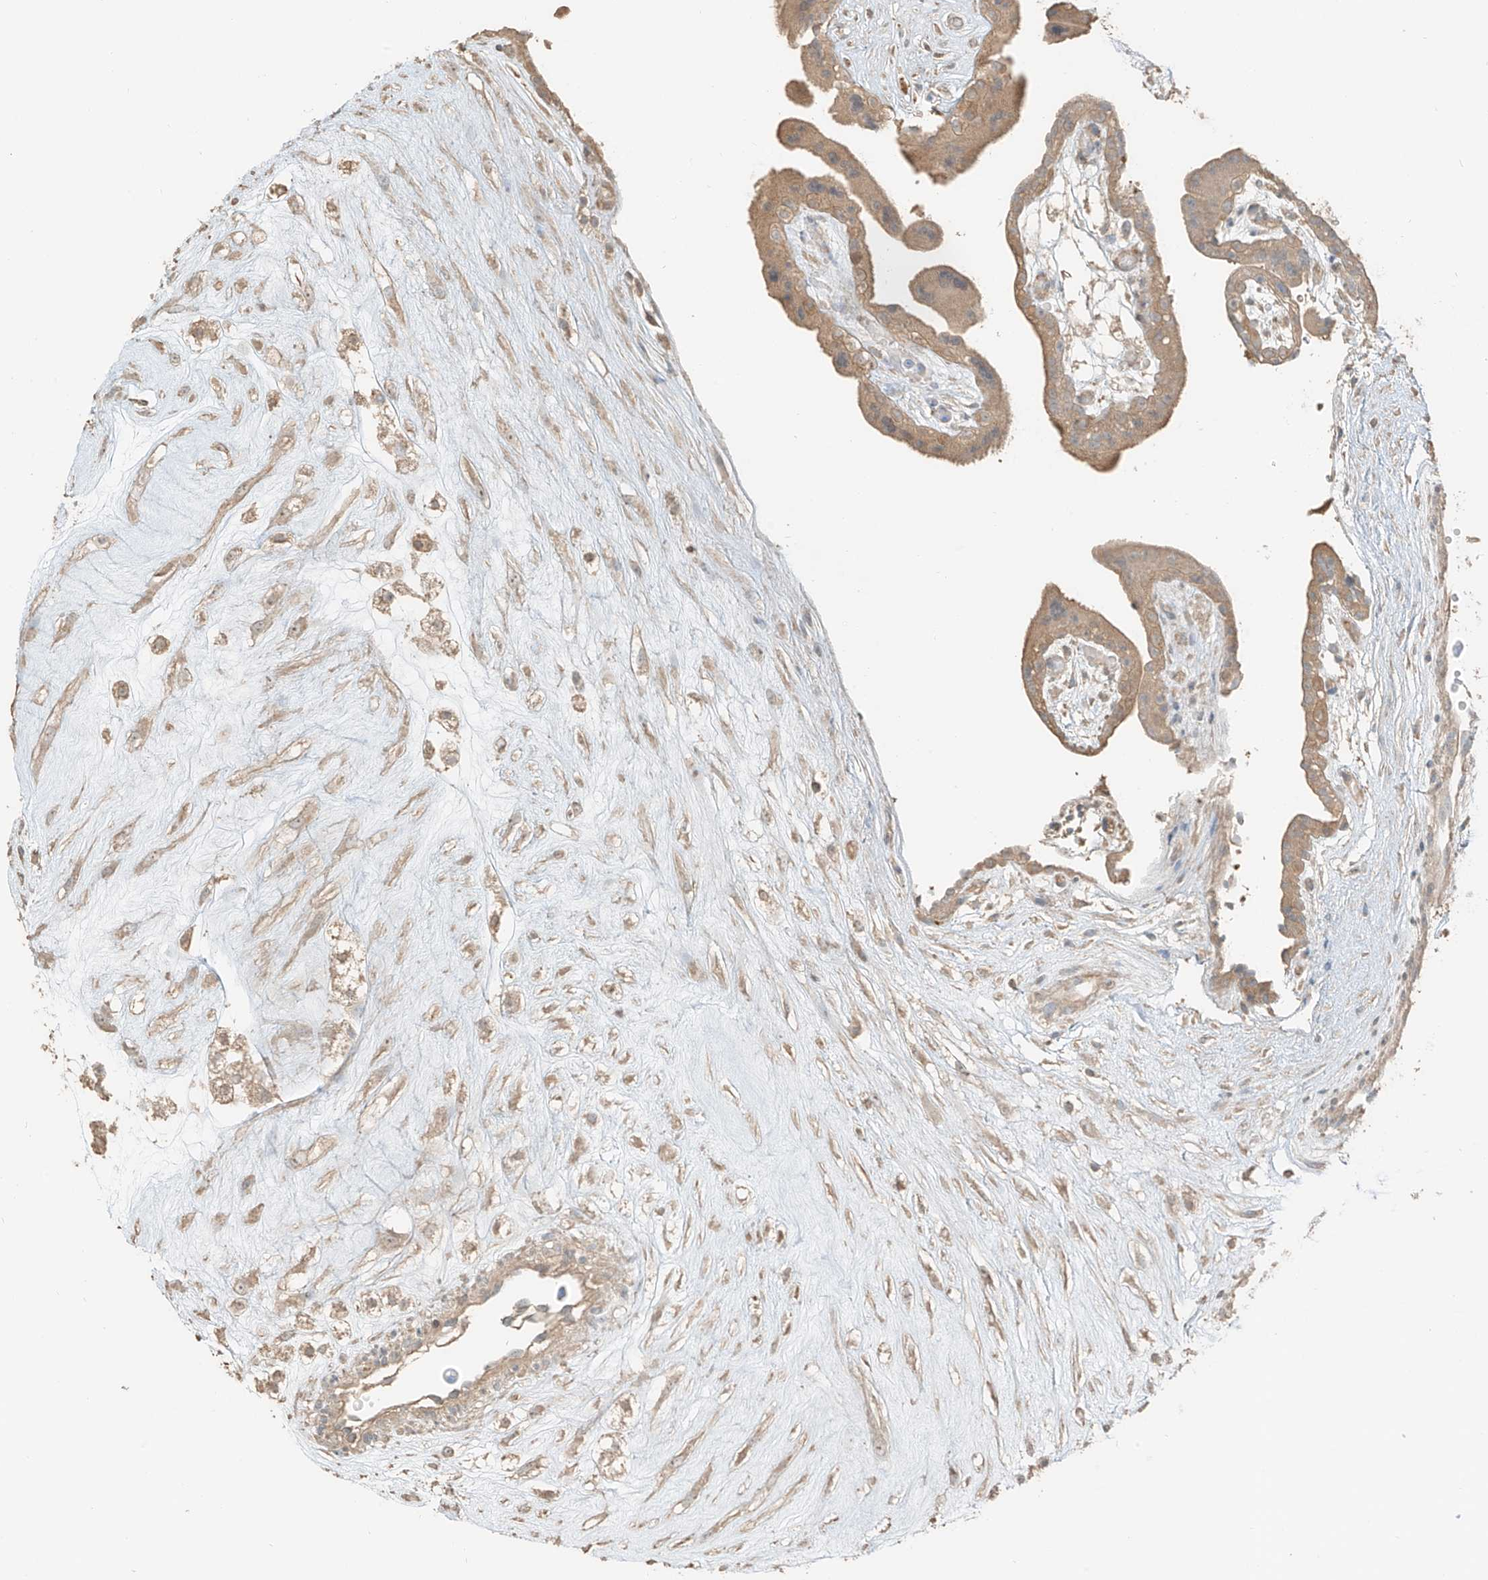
{"staining": {"intensity": "moderate", "quantity": "<25%", "location": "cytoplasmic/membranous"}, "tissue": "placenta", "cell_type": "Trophoblastic cells", "image_type": "normal", "snomed": [{"axis": "morphology", "description": "Normal tissue, NOS"}, {"axis": "topography", "description": "Placenta"}], "caption": "A high-resolution photomicrograph shows immunohistochemistry staining of normal placenta, which shows moderate cytoplasmic/membranous positivity in approximately <25% of trophoblastic cells. (IHC, brightfield microscopy, high magnification).", "gene": "RFTN2", "patient": {"sex": "female", "age": 18}}